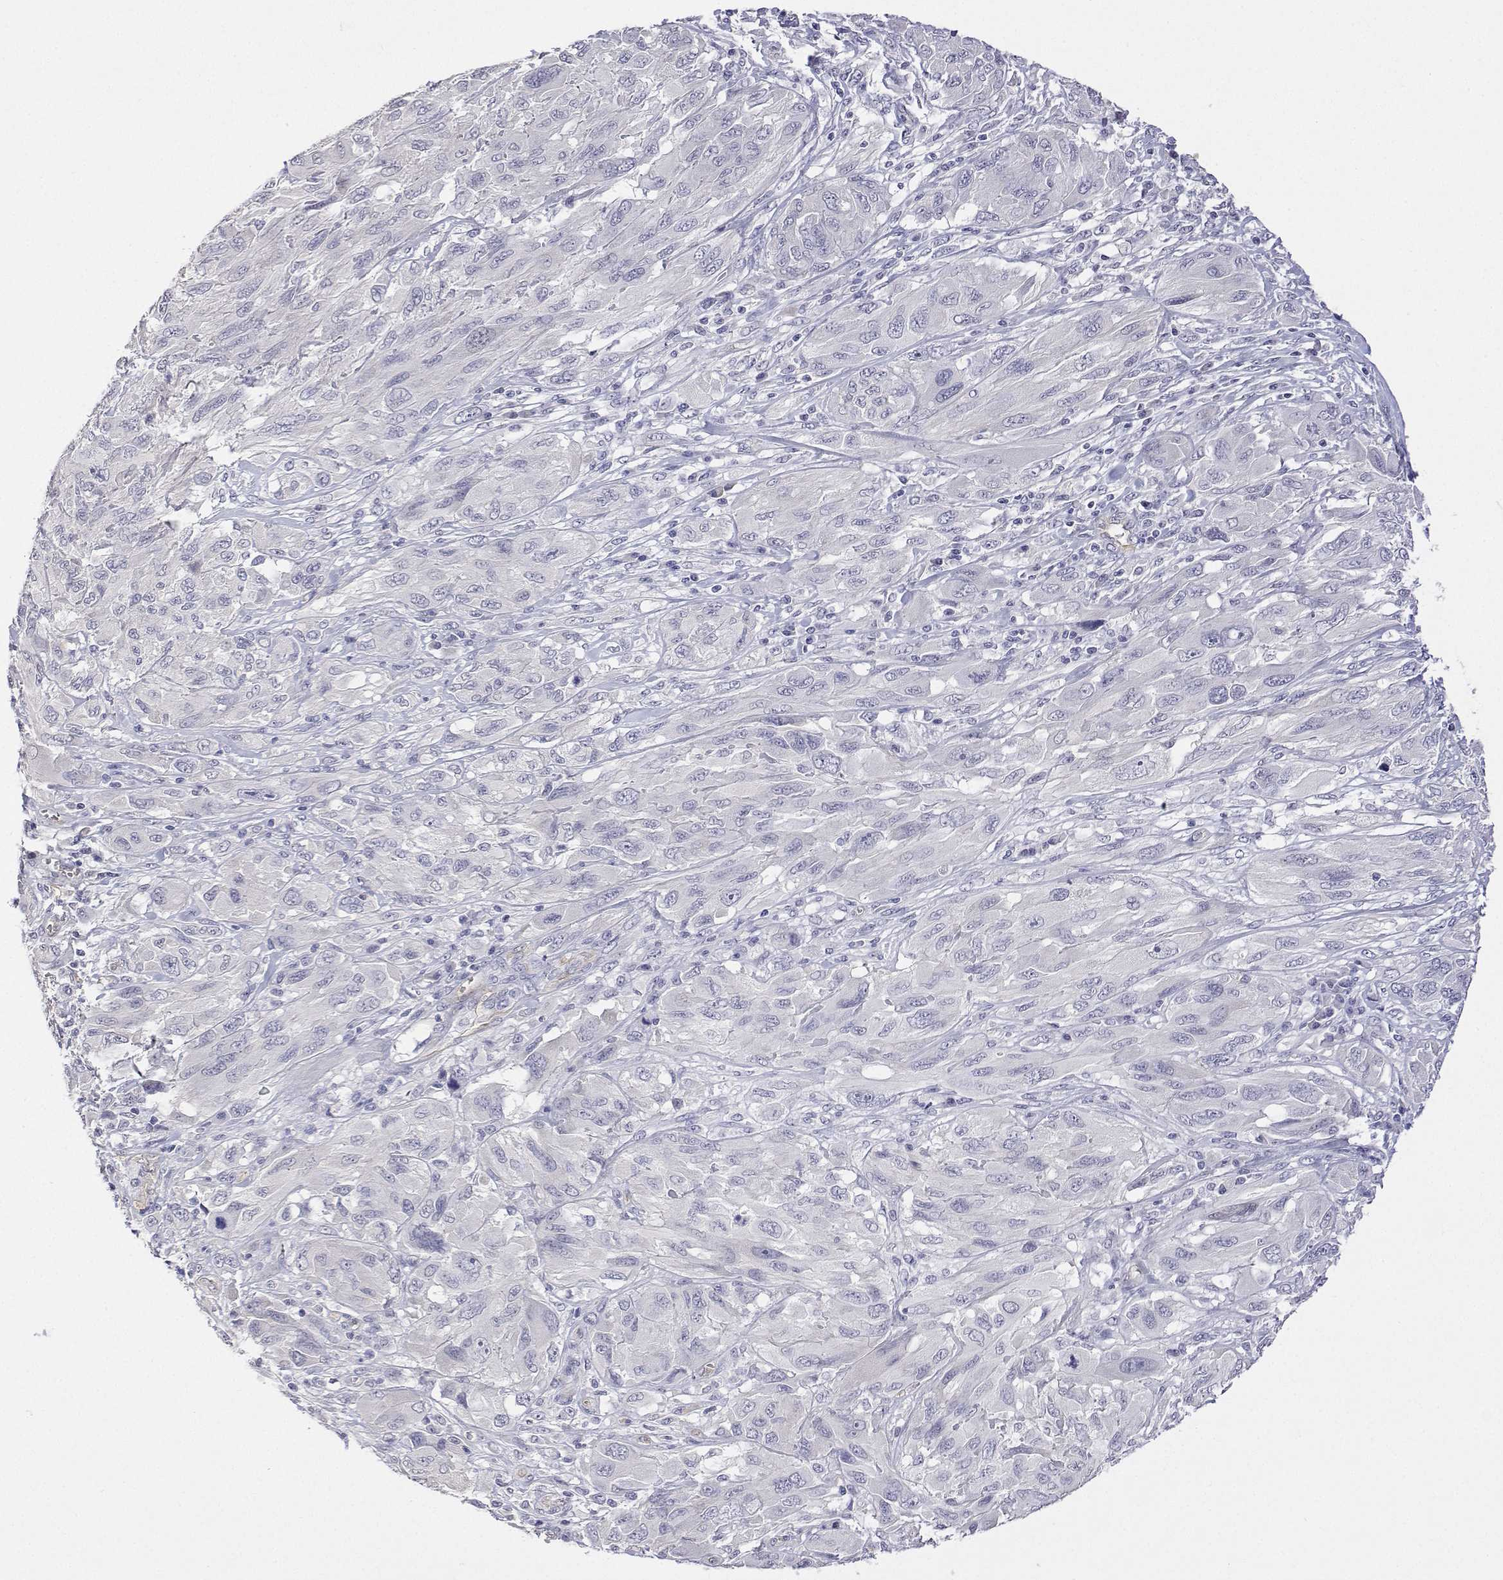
{"staining": {"intensity": "negative", "quantity": "none", "location": "none"}, "tissue": "melanoma", "cell_type": "Tumor cells", "image_type": "cancer", "snomed": [{"axis": "morphology", "description": "Malignant melanoma, NOS"}, {"axis": "topography", "description": "Skin"}], "caption": "Tumor cells show no significant protein staining in melanoma.", "gene": "PLCB1", "patient": {"sex": "female", "age": 91}}